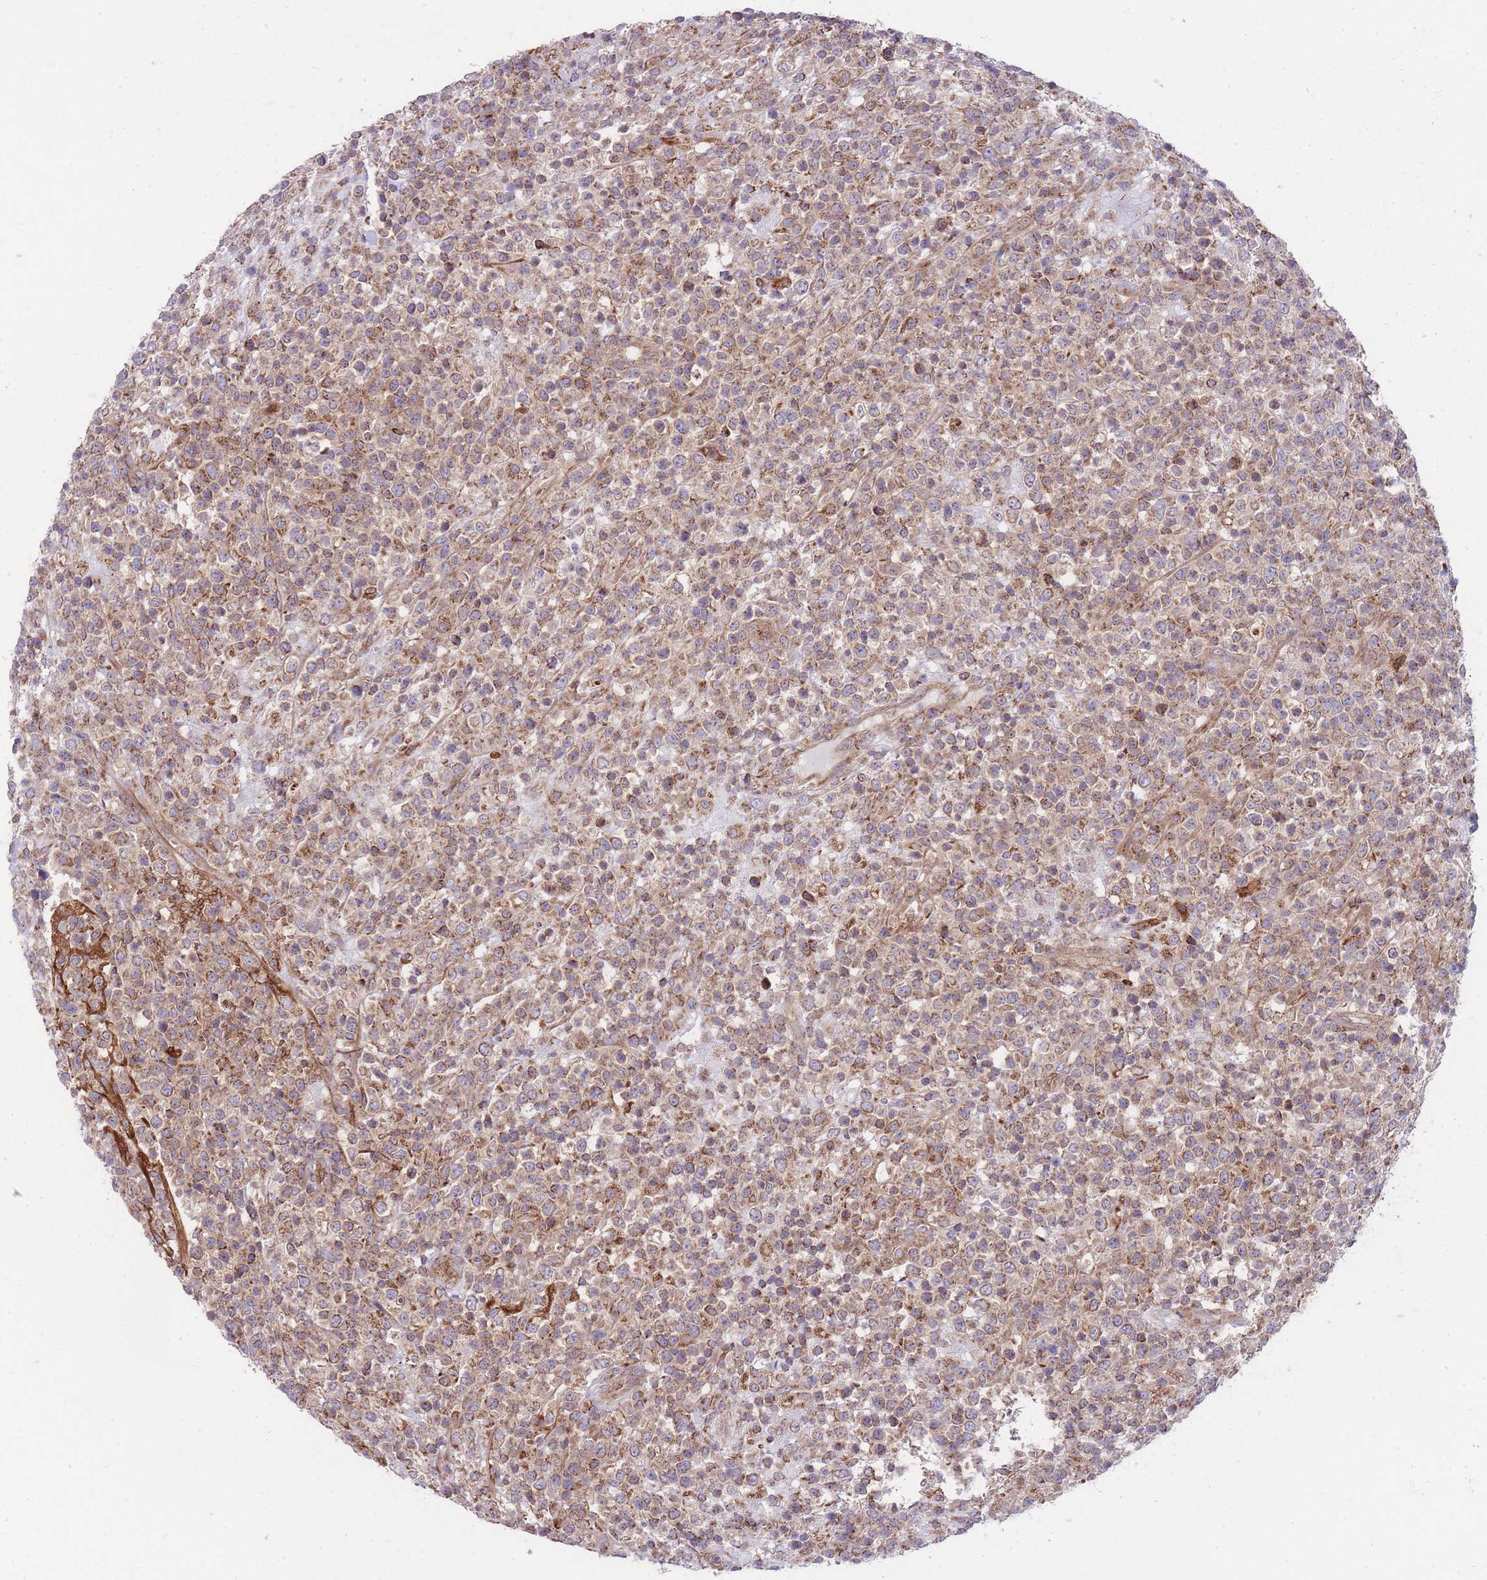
{"staining": {"intensity": "moderate", "quantity": ">75%", "location": "cytoplasmic/membranous"}, "tissue": "lymphoma", "cell_type": "Tumor cells", "image_type": "cancer", "snomed": [{"axis": "morphology", "description": "Malignant lymphoma, non-Hodgkin's type, High grade"}, {"axis": "topography", "description": "Colon"}], "caption": "The immunohistochemical stain labels moderate cytoplasmic/membranous expression in tumor cells of malignant lymphoma, non-Hodgkin's type (high-grade) tissue.", "gene": "ANKRD10", "patient": {"sex": "female", "age": 53}}